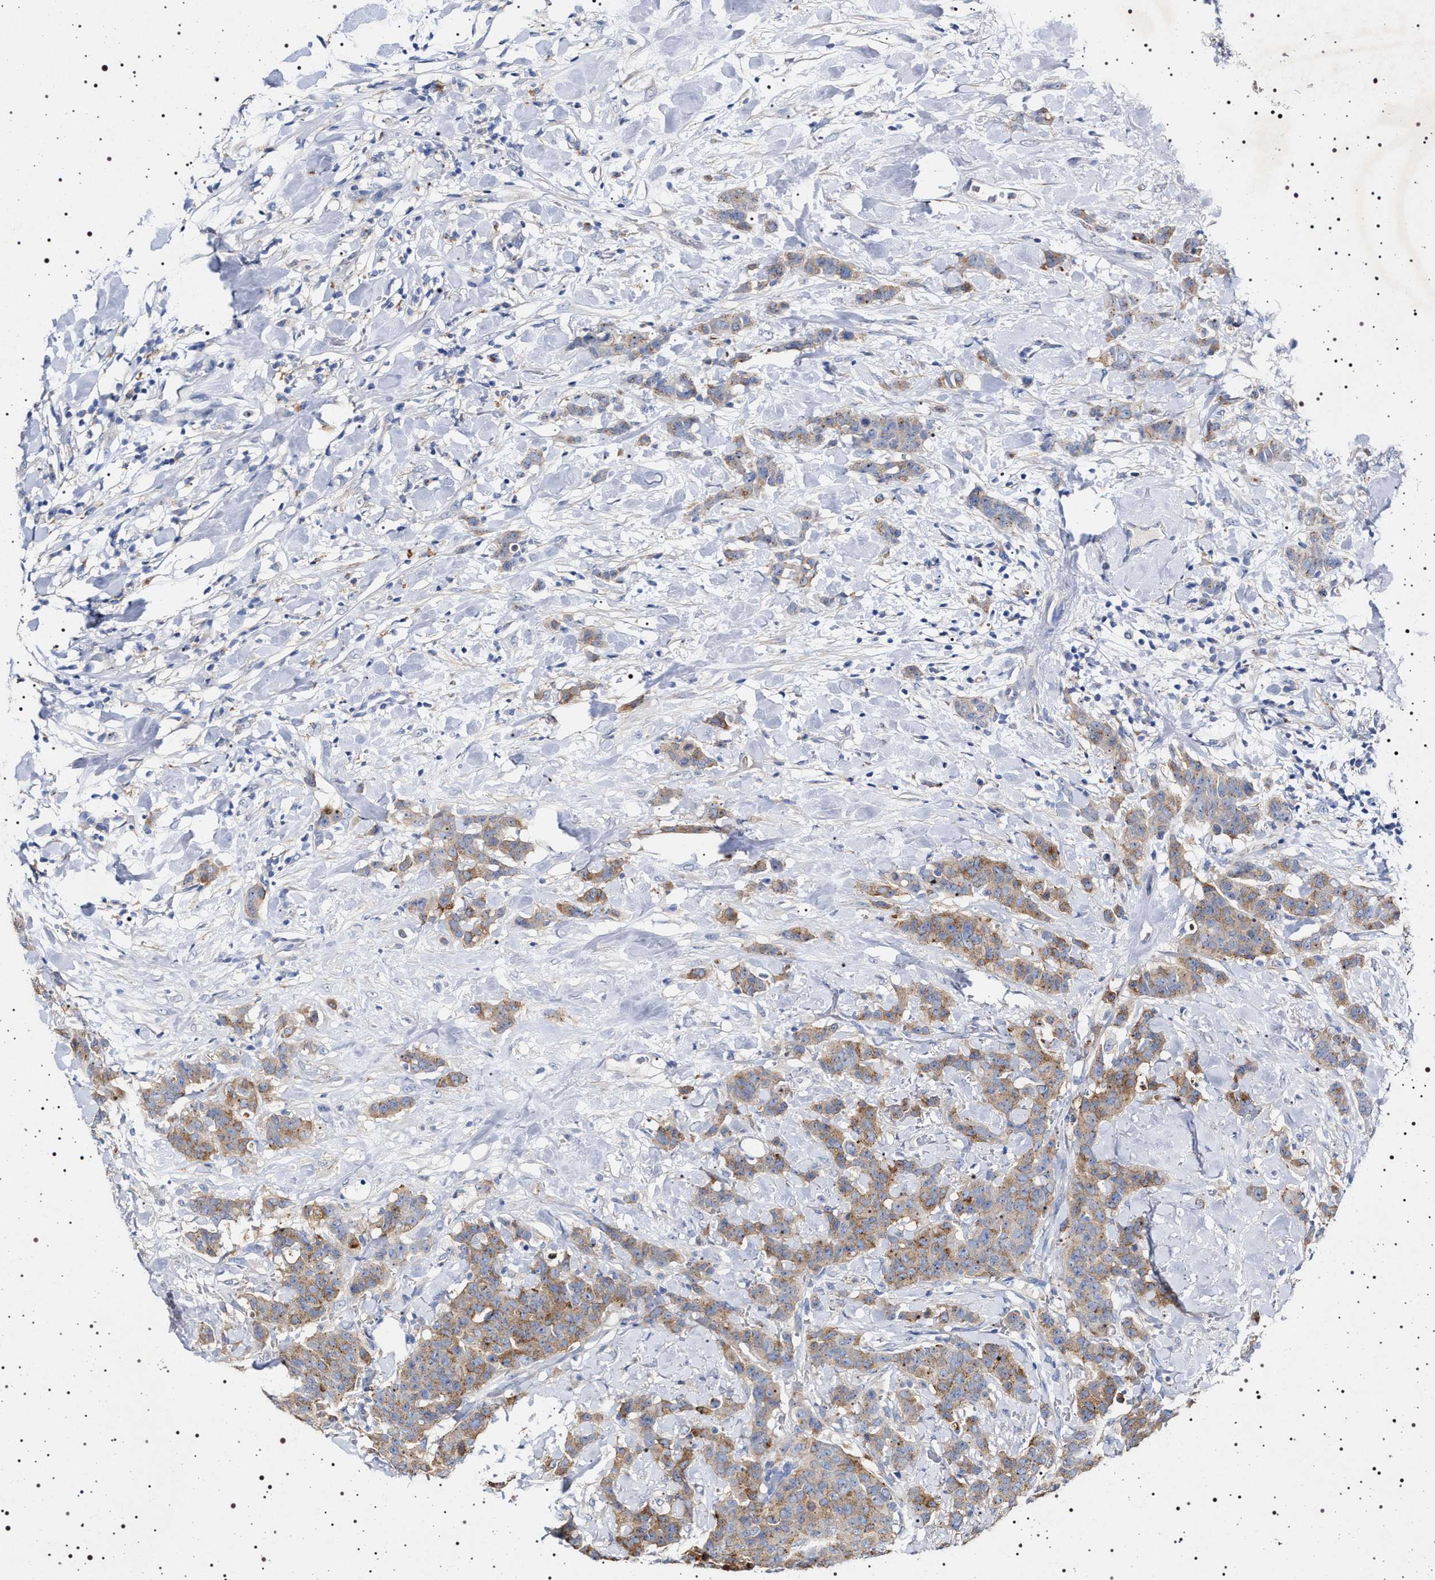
{"staining": {"intensity": "moderate", "quantity": ">75%", "location": "cytoplasmic/membranous"}, "tissue": "breast cancer", "cell_type": "Tumor cells", "image_type": "cancer", "snomed": [{"axis": "morphology", "description": "Normal tissue, NOS"}, {"axis": "morphology", "description": "Duct carcinoma"}, {"axis": "topography", "description": "Breast"}], "caption": "IHC photomicrograph of human breast invasive ductal carcinoma stained for a protein (brown), which exhibits medium levels of moderate cytoplasmic/membranous positivity in approximately >75% of tumor cells.", "gene": "NAALADL2", "patient": {"sex": "female", "age": 40}}